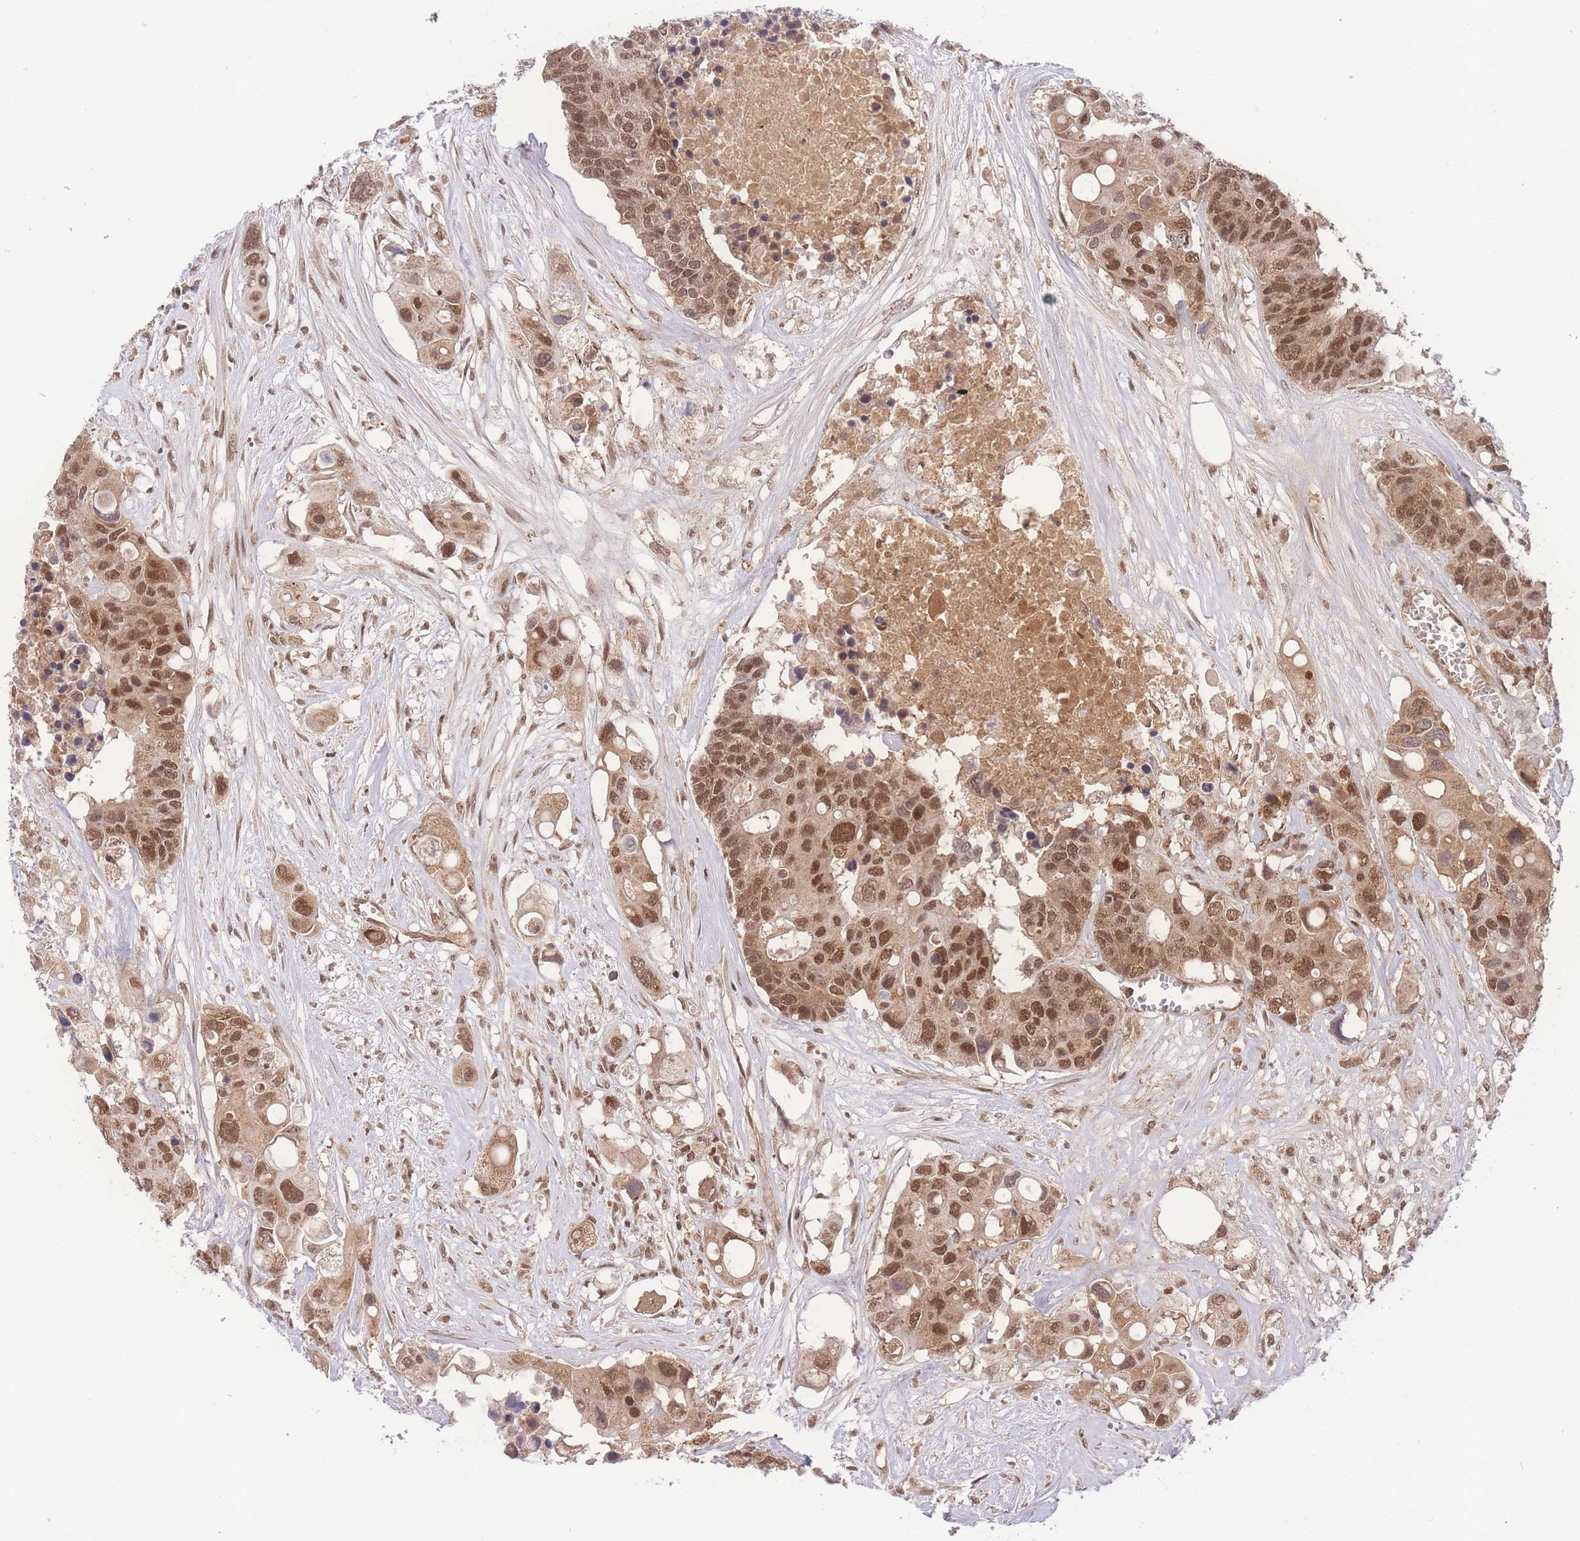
{"staining": {"intensity": "moderate", "quantity": ">75%", "location": "cytoplasmic/membranous,nuclear"}, "tissue": "colorectal cancer", "cell_type": "Tumor cells", "image_type": "cancer", "snomed": [{"axis": "morphology", "description": "Adenocarcinoma, NOS"}, {"axis": "topography", "description": "Colon"}], "caption": "Immunohistochemical staining of adenocarcinoma (colorectal) demonstrates moderate cytoplasmic/membranous and nuclear protein staining in about >75% of tumor cells.", "gene": "RAVER1", "patient": {"sex": "male", "age": 77}}